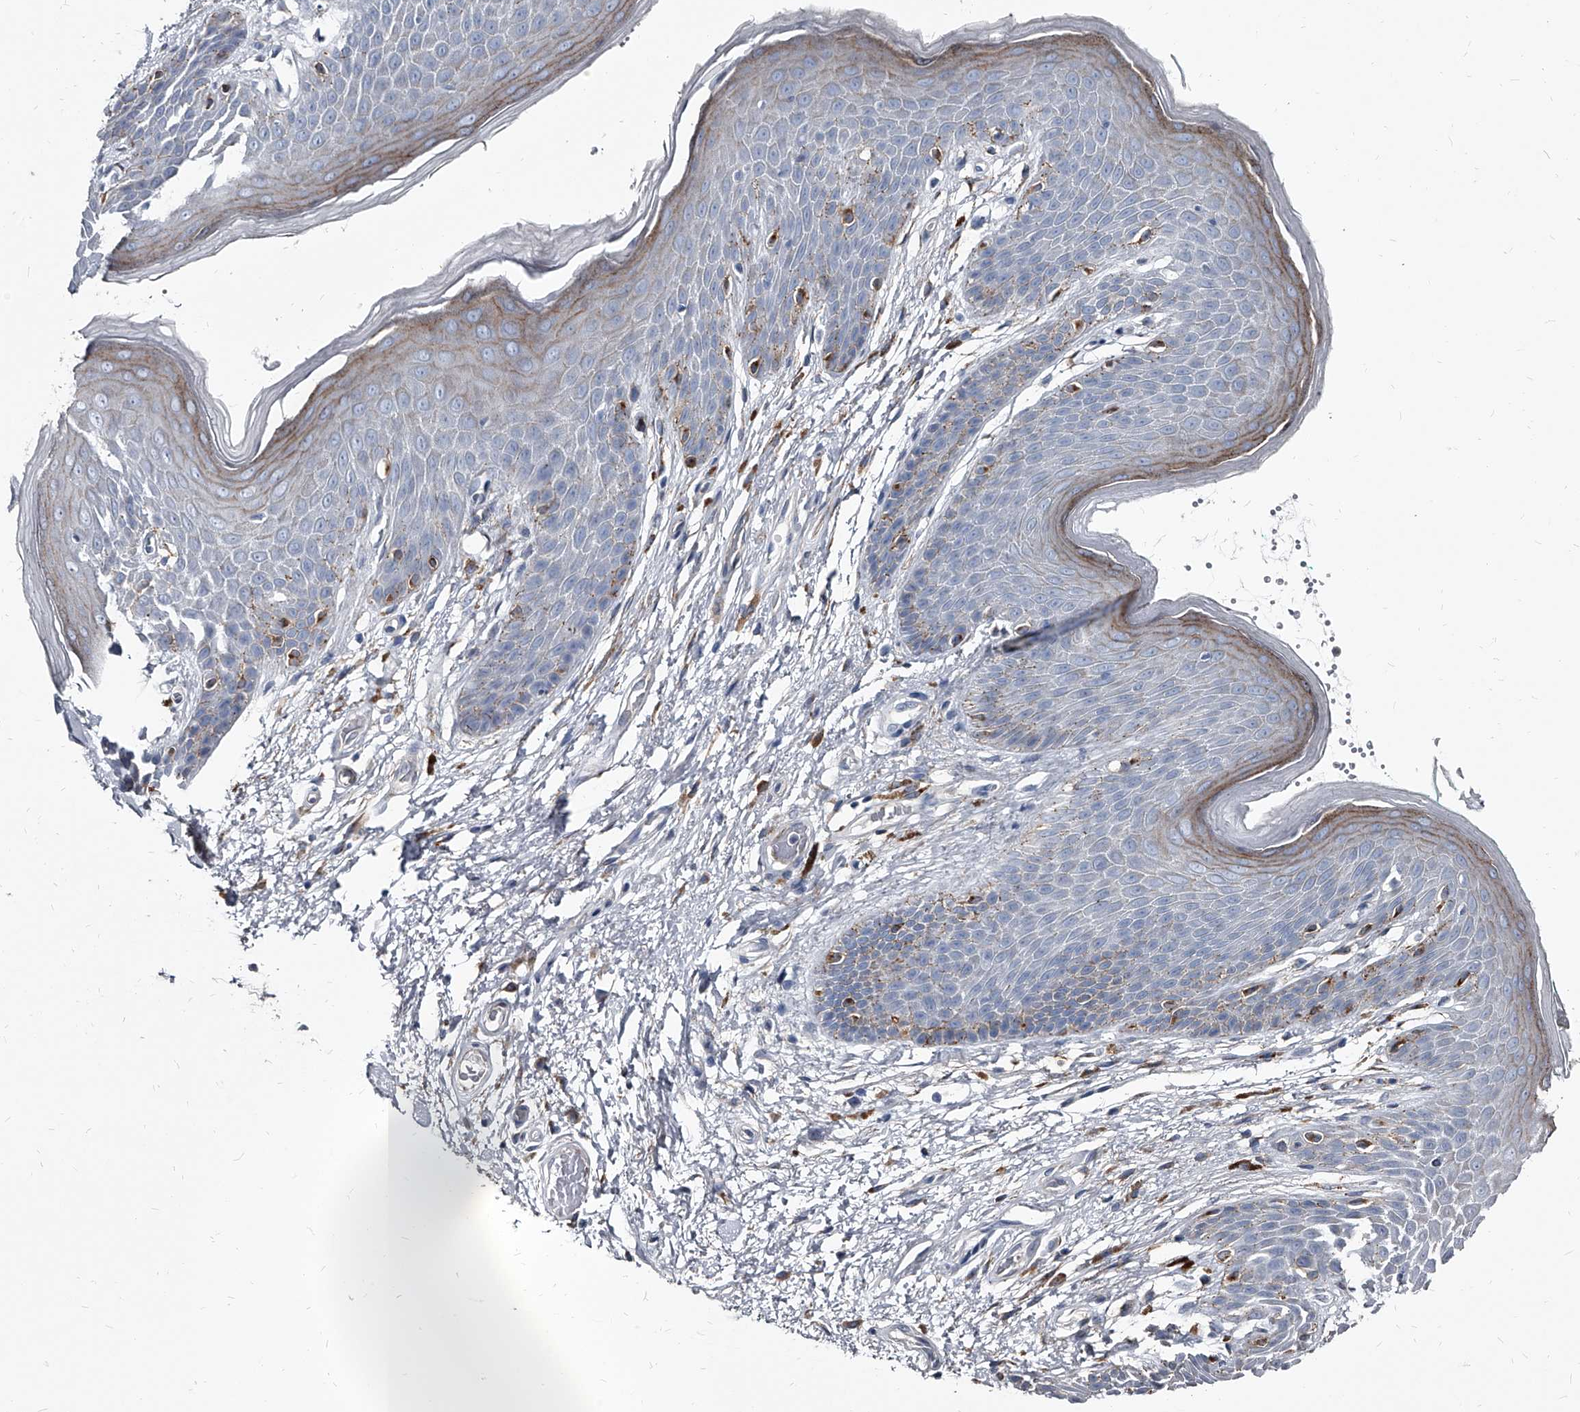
{"staining": {"intensity": "weak", "quantity": "<25%", "location": "cytoplasmic/membranous"}, "tissue": "skin", "cell_type": "Epidermal cells", "image_type": "normal", "snomed": [{"axis": "morphology", "description": "Normal tissue, NOS"}, {"axis": "topography", "description": "Anal"}], "caption": "The micrograph demonstrates no significant expression in epidermal cells of skin.", "gene": "PGLYRP3", "patient": {"sex": "male", "age": 74}}